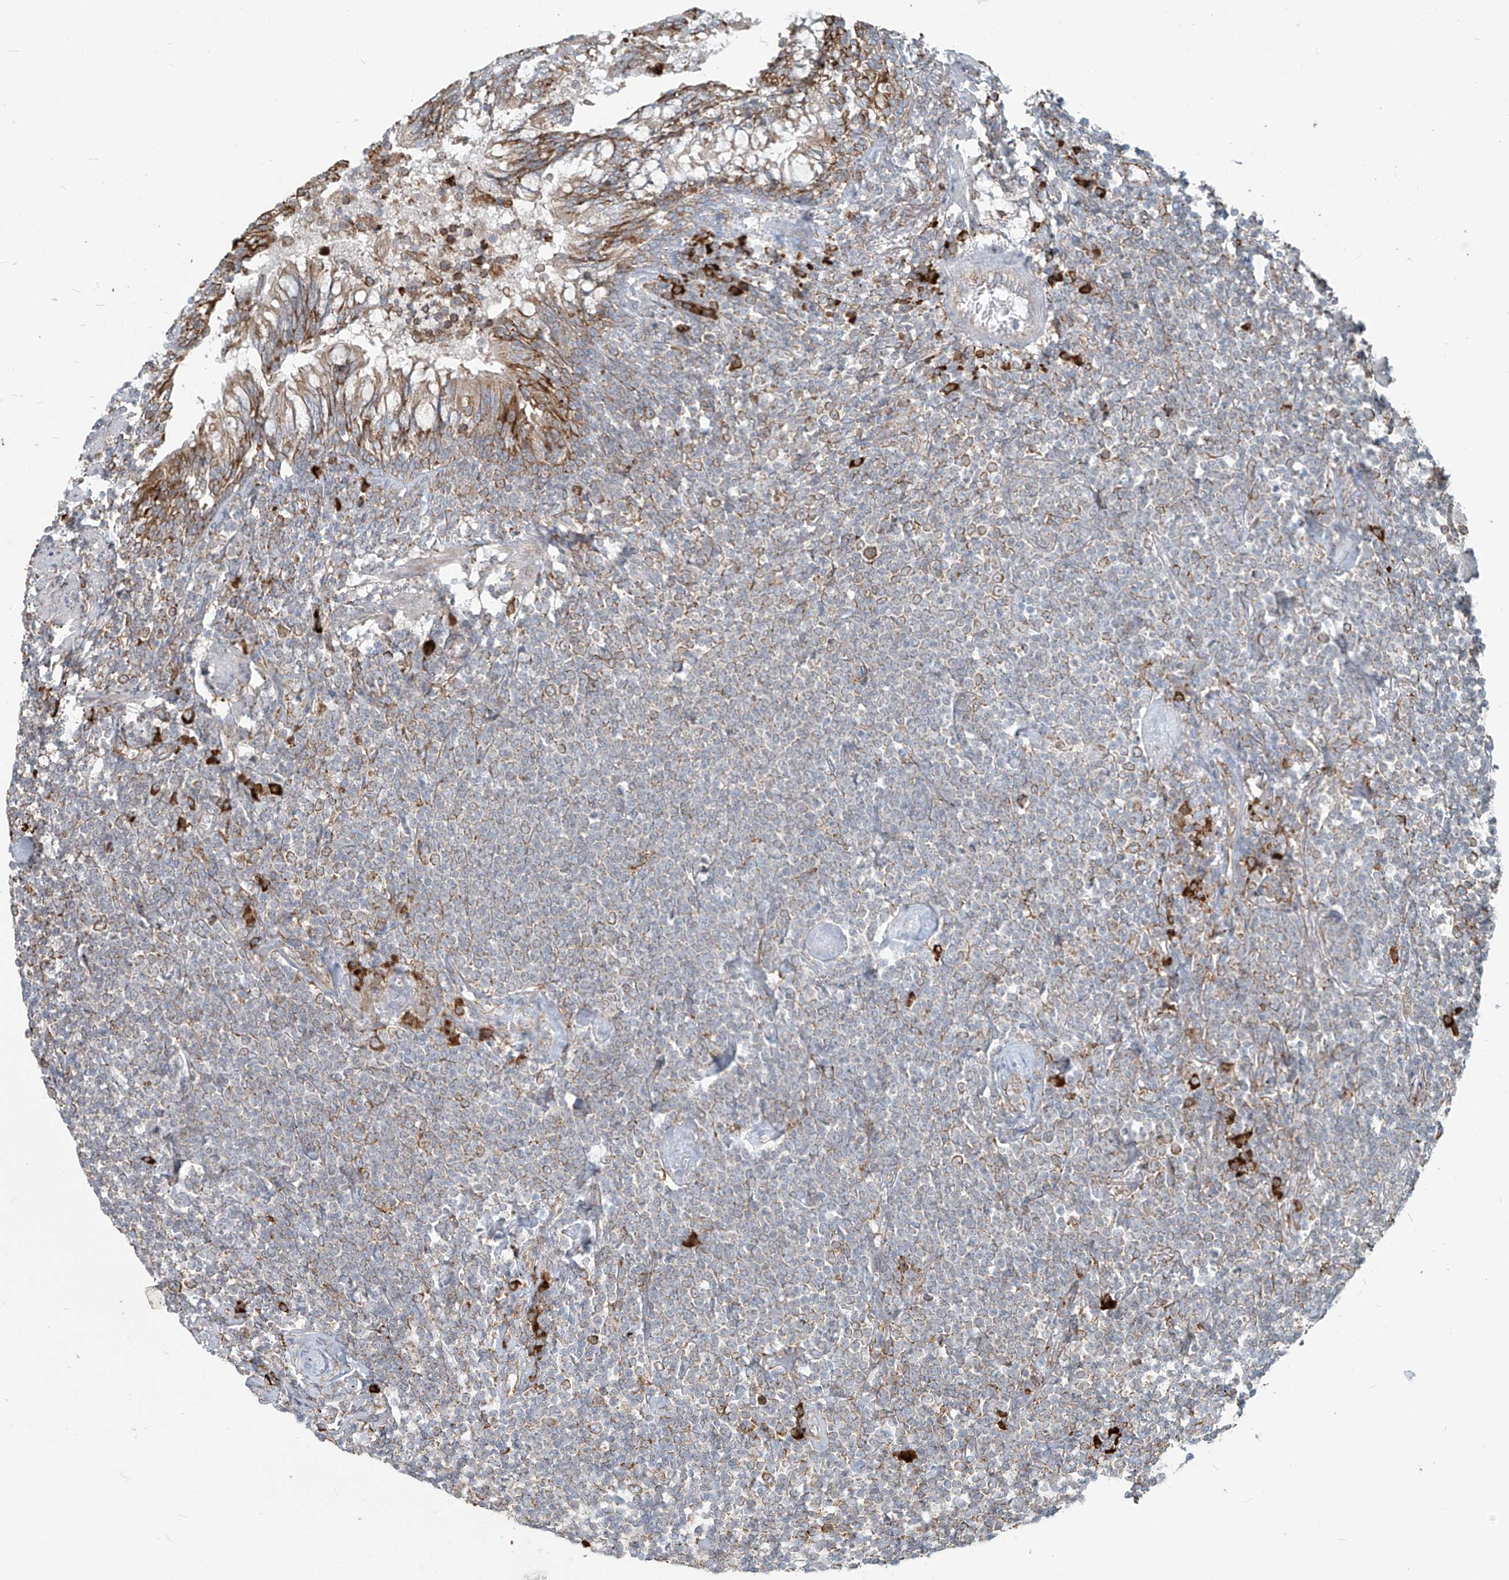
{"staining": {"intensity": "weak", "quantity": "25%-75%", "location": "cytoplasmic/membranous"}, "tissue": "lymphoma", "cell_type": "Tumor cells", "image_type": "cancer", "snomed": [{"axis": "morphology", "description": "Malignant lymphoma, non-Hodgkin's type, Low grade"}, {"axis": "topography", "description": "Lung"}], "caption": "Protein analysis of malignant lymphoma, non-Hodgkin's type (low-grade) tissue exhibits weak cytoplasmic/membranous staining in approximately 25%-75% of tumor cells.", "gene": "KATNIP", "patient": {"sex": "female", "age": 71}}